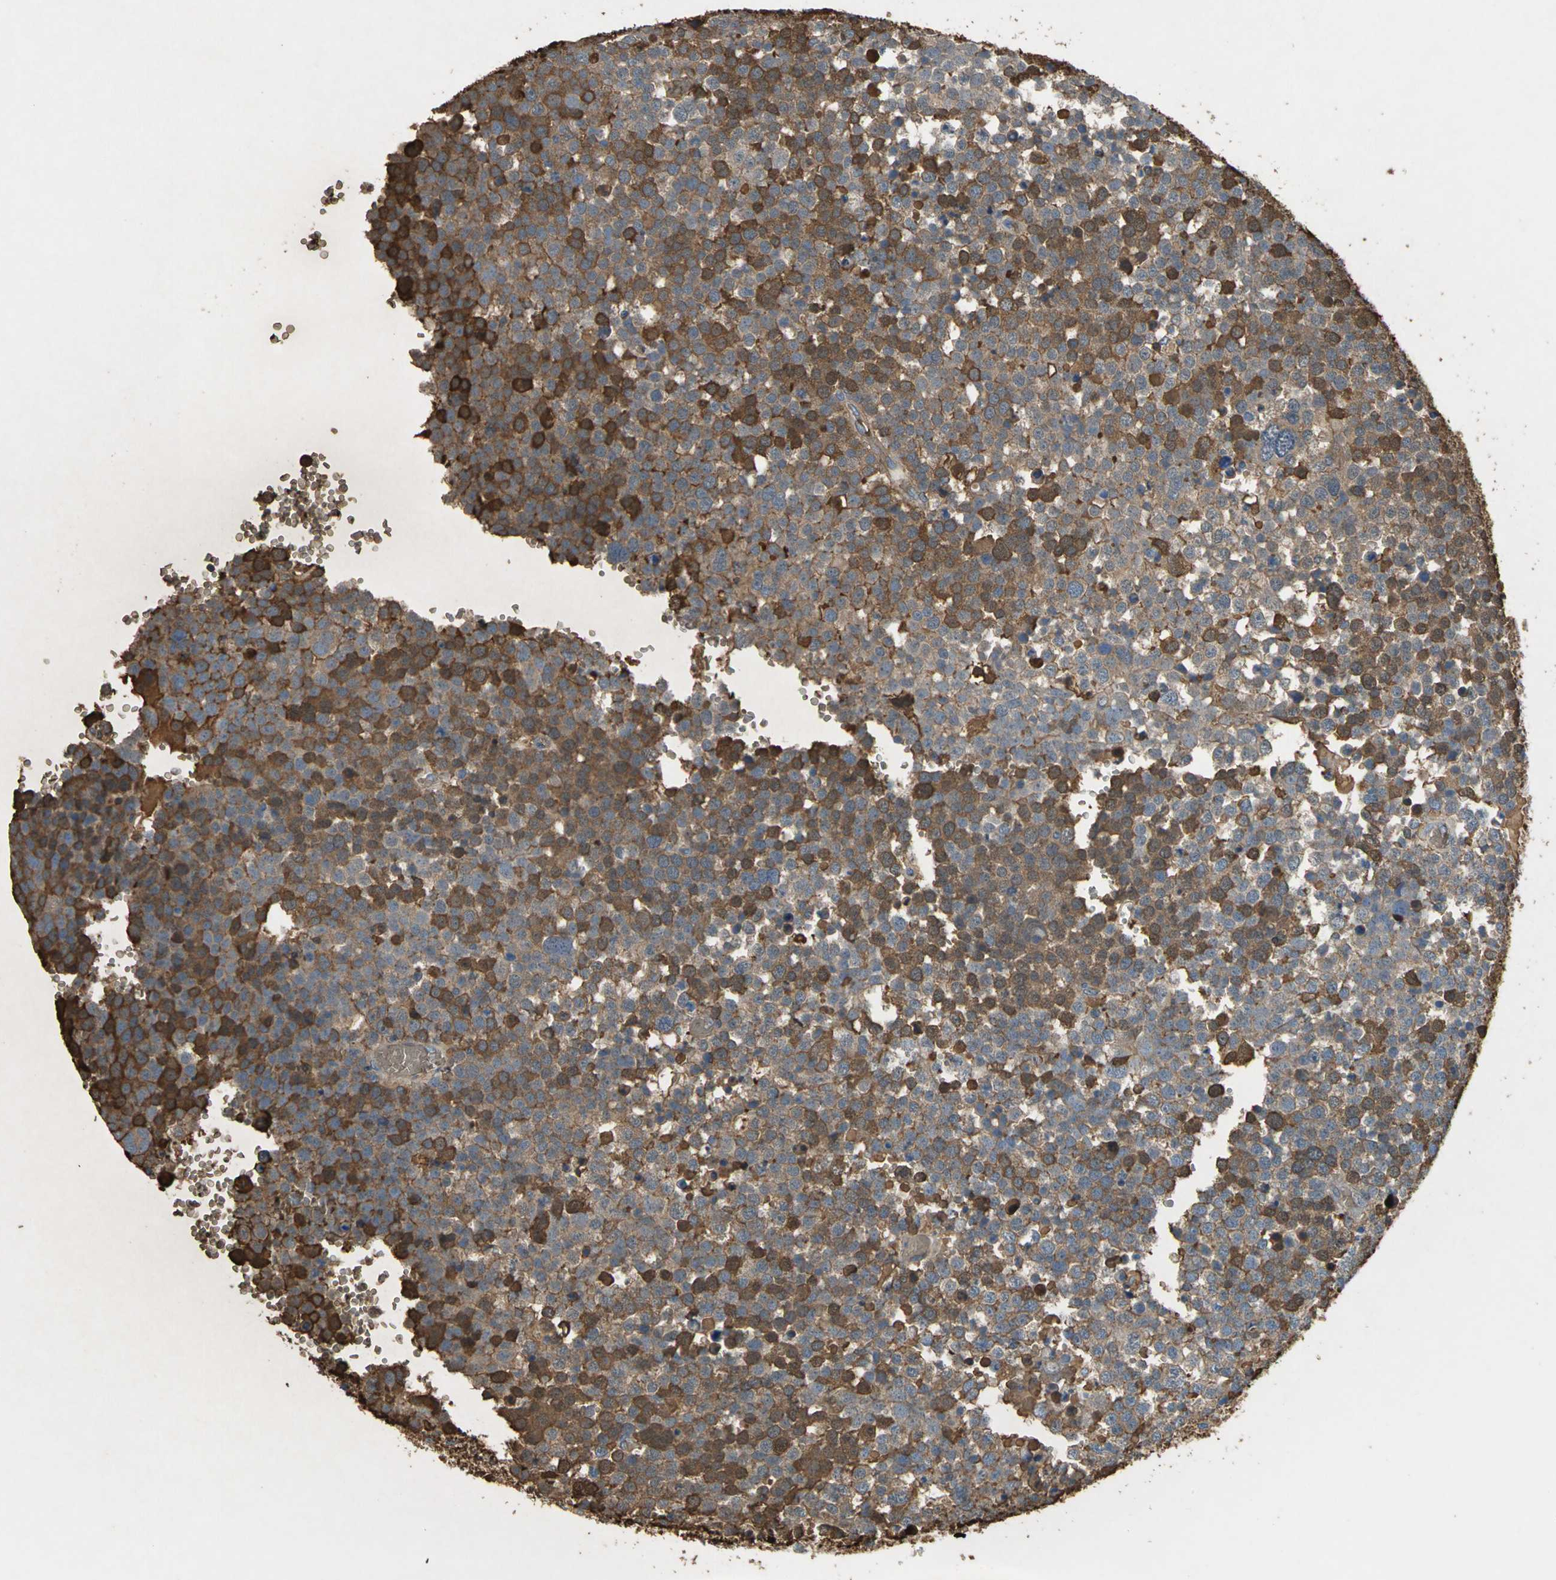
{"staining": {"intensity": "strong", "quantity": ">75%", "location": "cytoplasmic/membranous"}, "tissue": "testis cancer", "cell_type": "Tumor cells", "image_type": "cancer", "snomed": [{"axis": "morphology", "description": "Seminoma, NOS"}, {"axis": "topography", "description": "Testis"}], "caption": "Protein expression by immunohistochemistry shows strong cytoplasmic/membranous expression in approximately >75% of tumor cells in testis seminoma. (IHC, brightfield microscopy, high magnification).", "gene": "TREM1", "patient": {"sex": "male", "age": 71}}